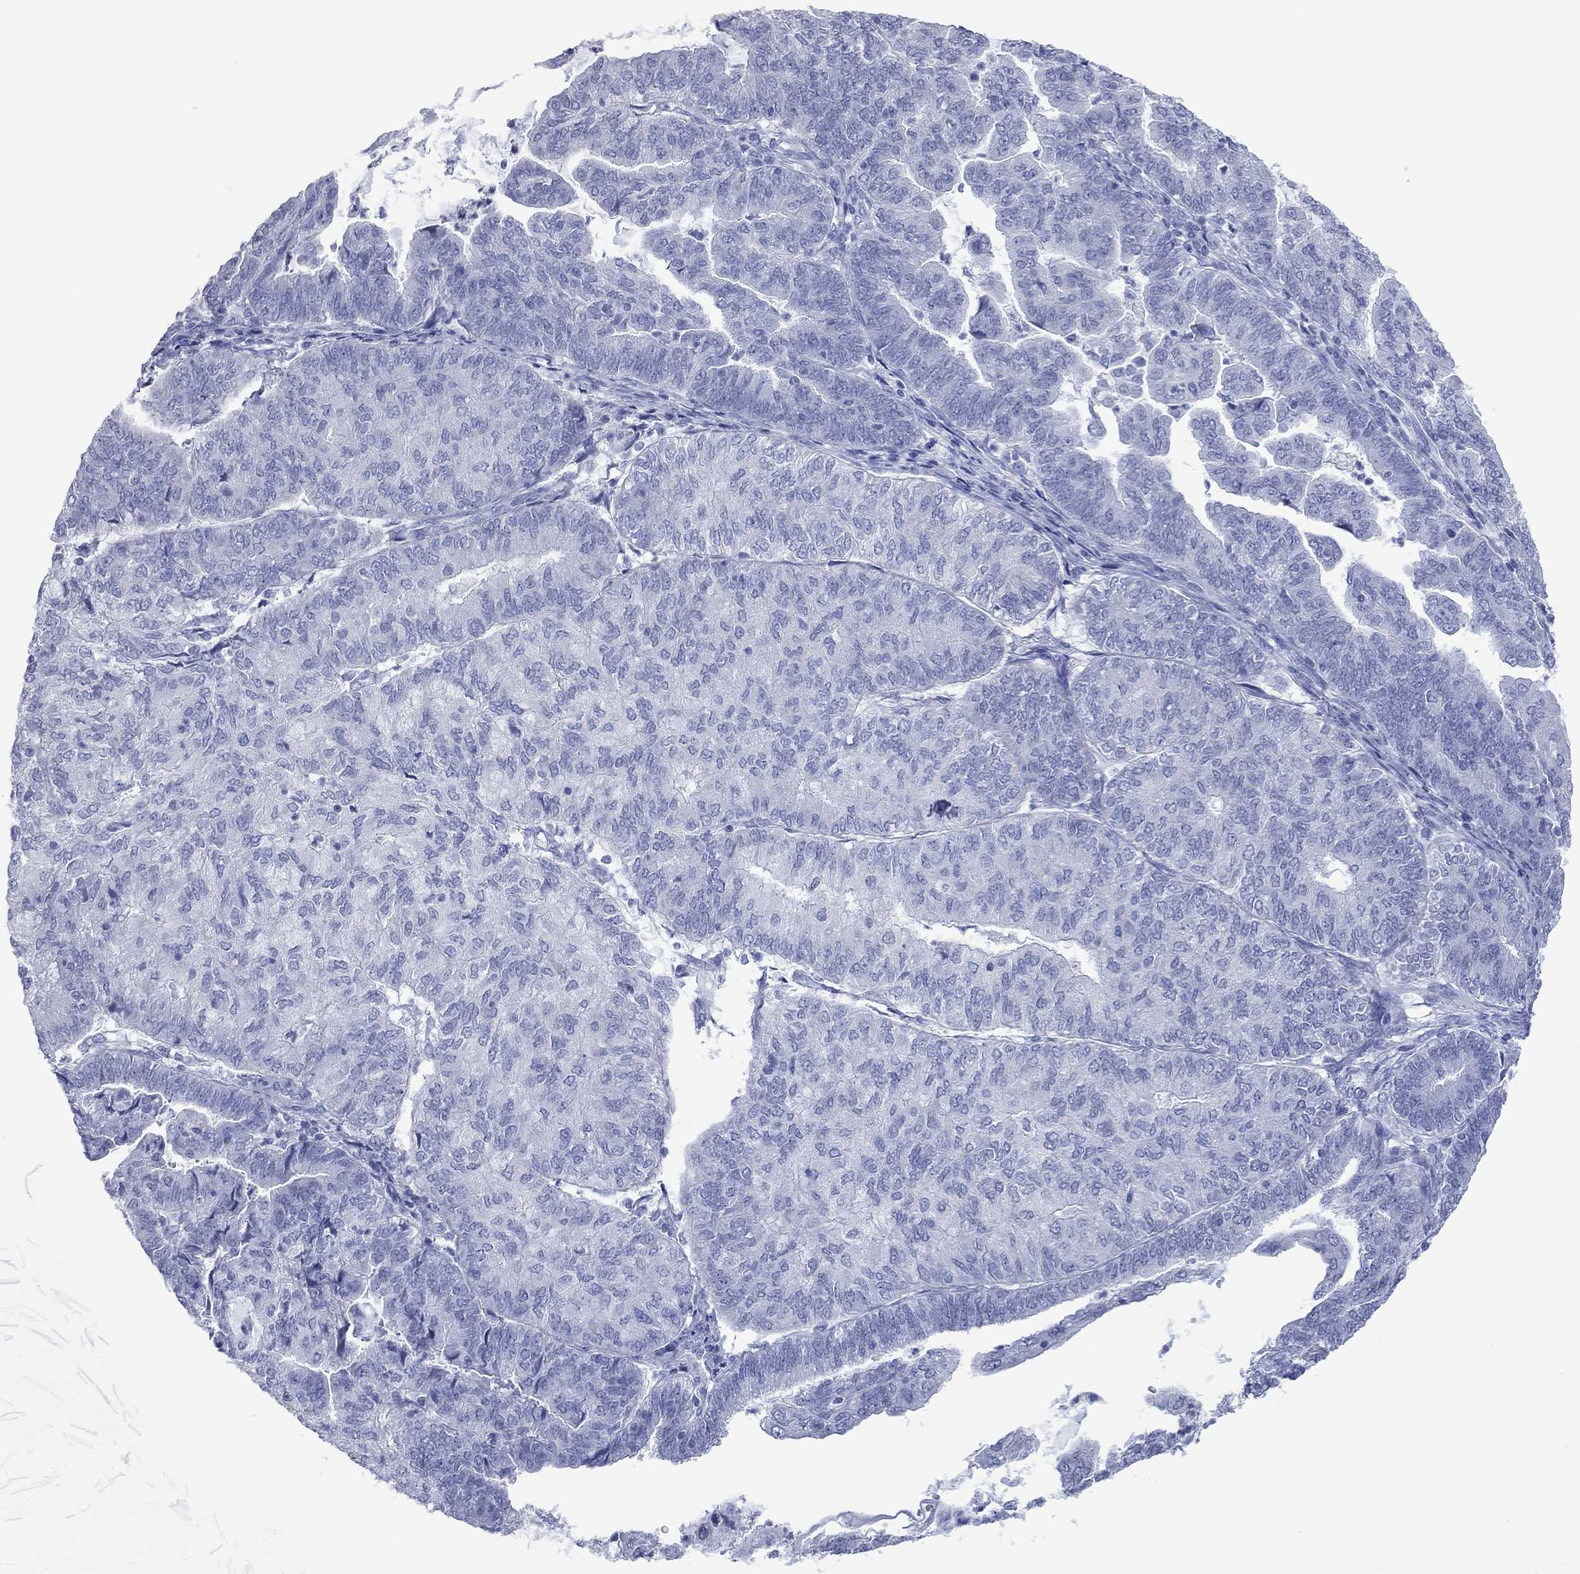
{"staining": {"intensity": "negative", "quantity": "none", "location": "none"}, "tissue": "endometrial cancer", "cell_type": "Tumor cells", "image_type": "cancer", "snomed": [{"axis": "morphology", "description": "Adenocarcinoma, NOS"}, {"axis": "topography", "description": "Endometrium"}], "caption": "This is an IHC photomicrograph of endometrial cancer (adenocarcinoma). There is no expression in tumor cells.", "gene": "VSIG10", "patient": {"sex": "female", "age": 82}}